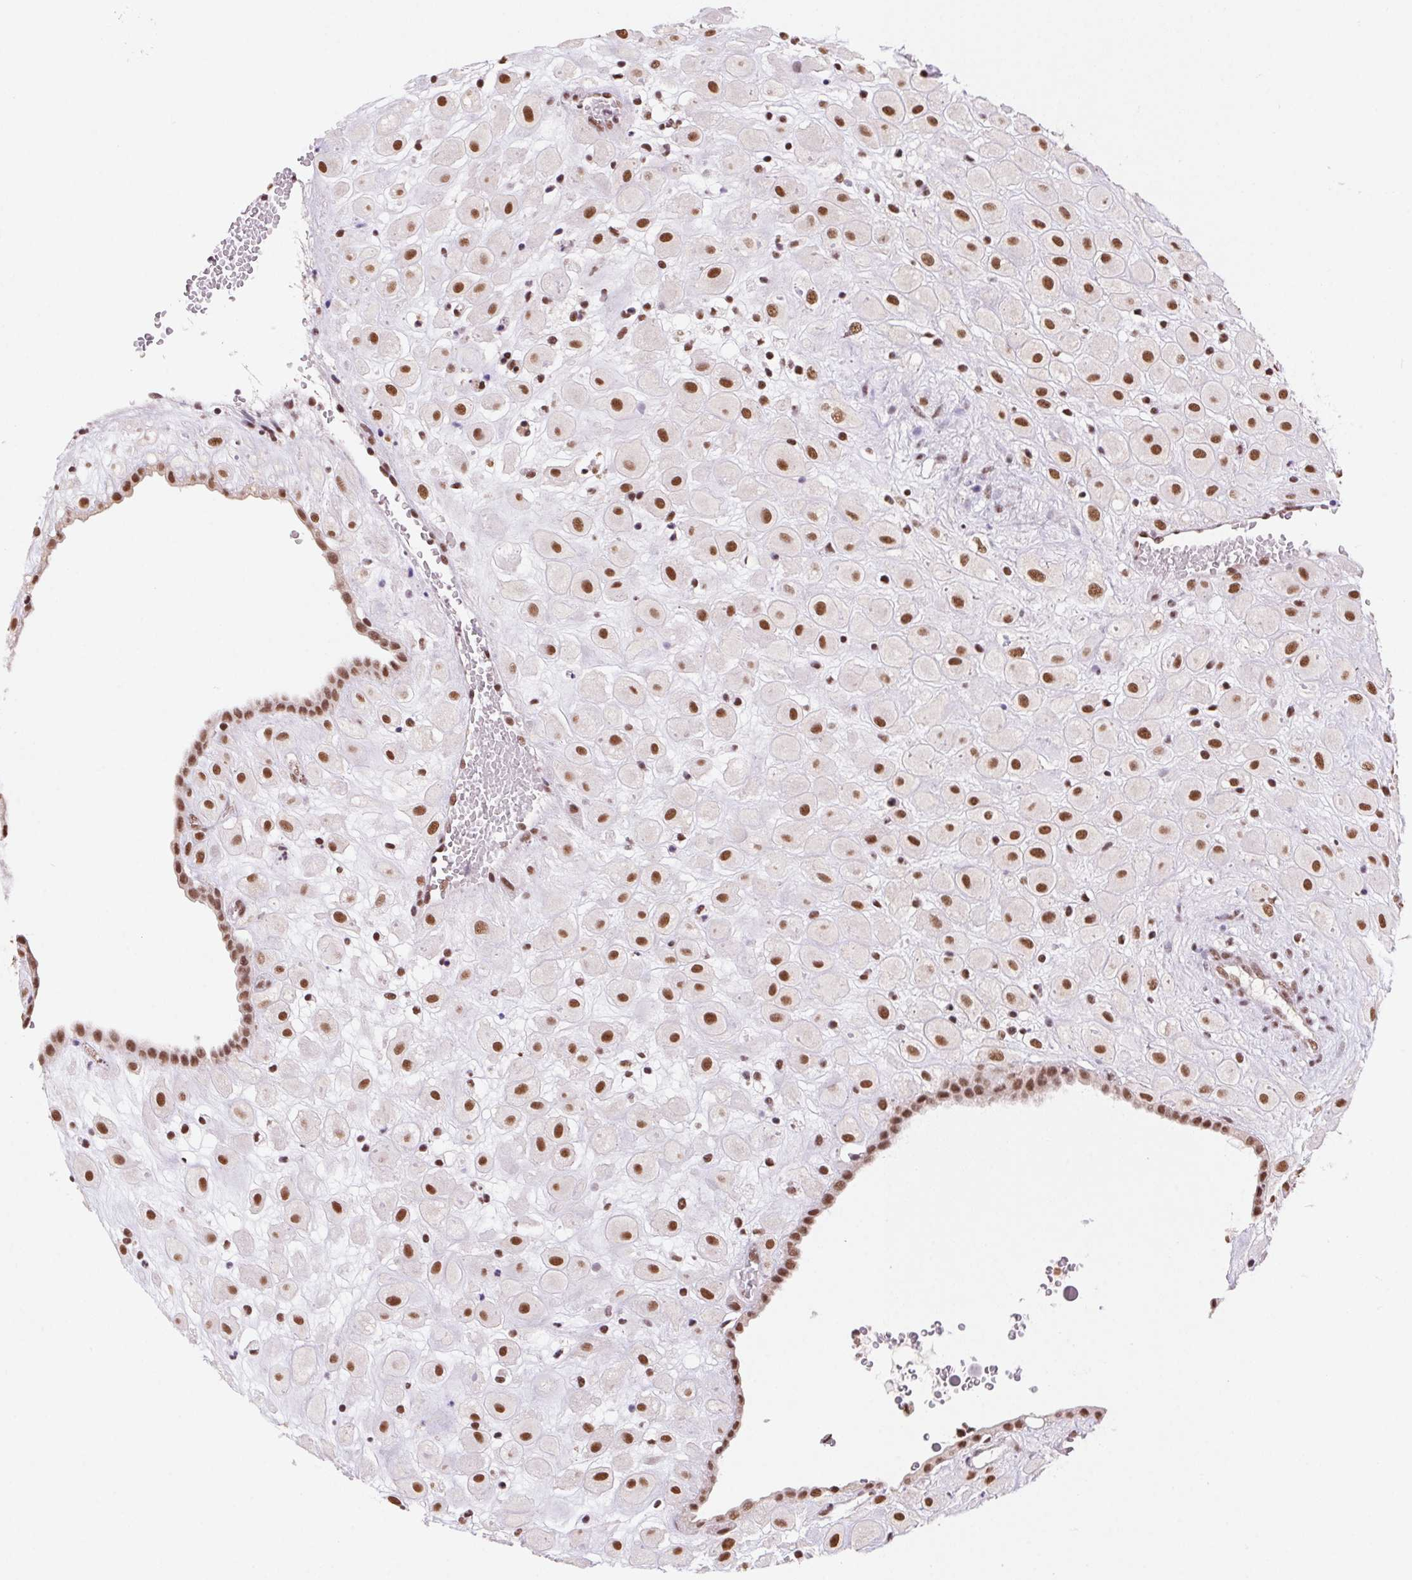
{"staining": {"intensity": "strong", "quantity": ">75%", "location": "nuclear"}, "tissue": "placenta", "cell_type": "Decidual cells", "image_type": "normal", "snomed": [{"axis": "morphology", "description": "Normal tissue, NOS"}, {"axis": "topography", "description": "Placenta"}], "caption": "Immunohistochemical staining of benign placenta shows high levels of strong nuclear expression in about >75% of decidual cells.", "gene": "SNRPG", "patient": {"sex": "female", "age": 24}}